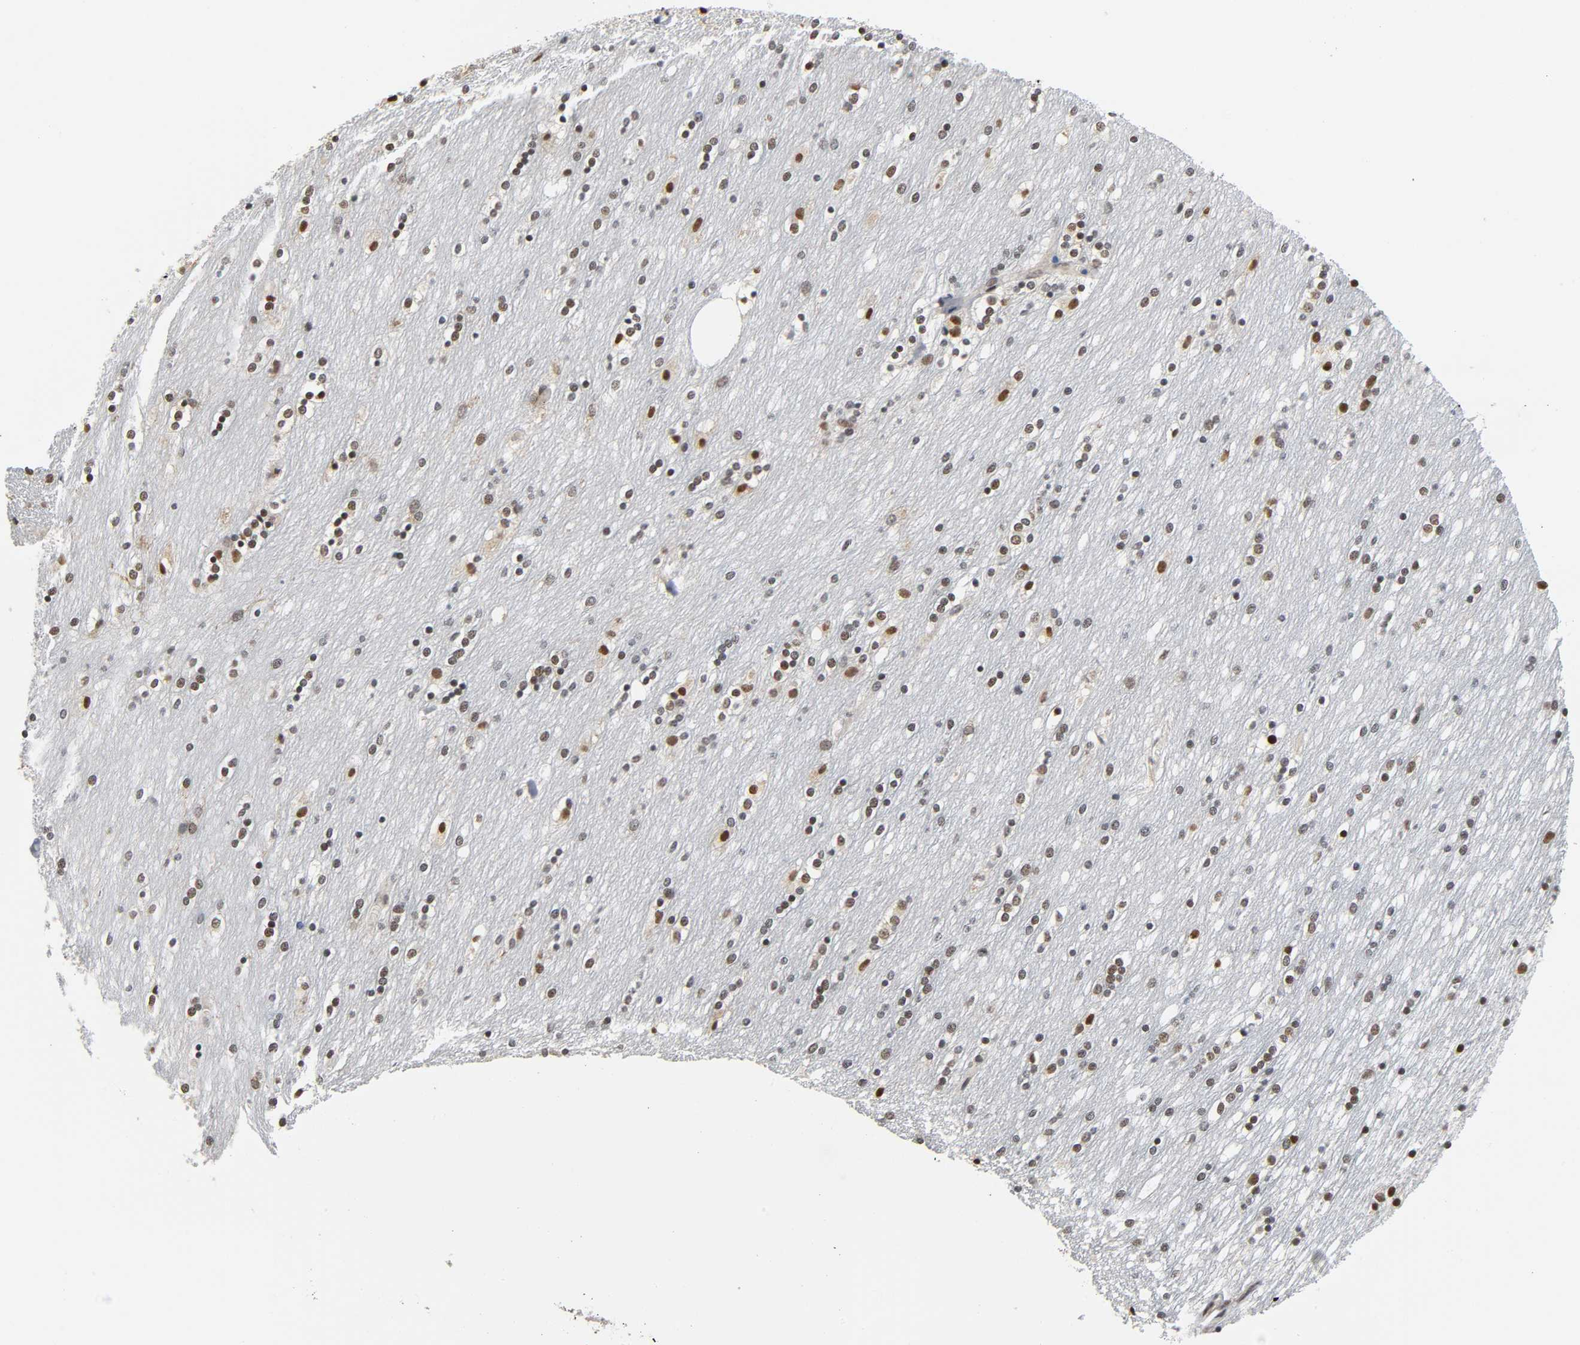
{"staining": {"intensity": "moderate", "quantity": "25%-75%", "location": "nuclear"}, "tissue": "caudate", "cell_type": "Glial cells", "image_type": "normal", "snomed": [{"axis": "morphology", "description": "Normal tissue, NOS"}, {"axis": "topography", "description": "Lateral ventricle wall"}], "caption": "Caudate stained with IHC displays moderate nuclear expression in about 25%-75% of glial cells. (Stains: DAB in brown, nuclei in blue, Microscopy: brightfield microscopy at high magnification).", "gene": "KAT2B", "patient": {"sex": "female", "age": 54}}